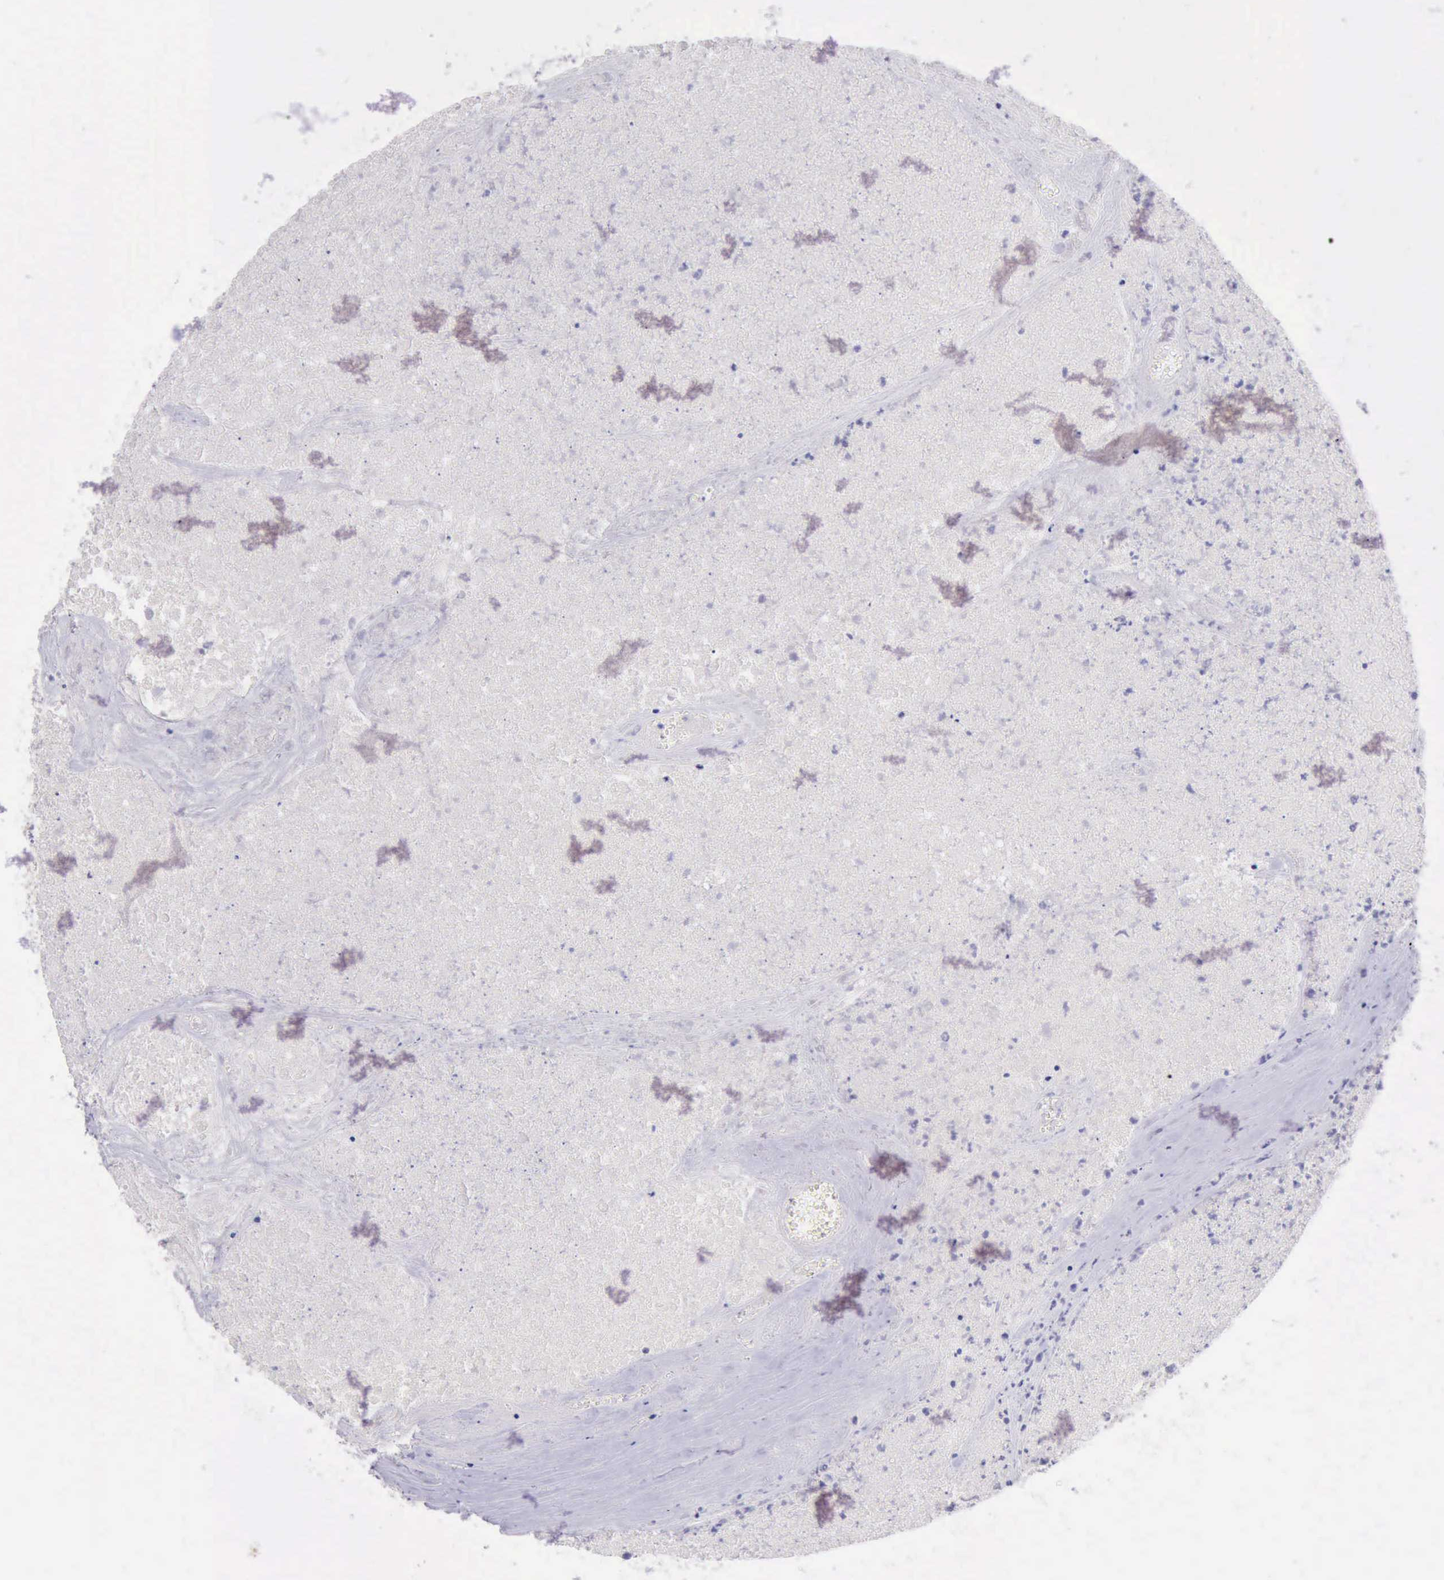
{"staining": {"intensity": "negative", "quantity": "none", "location": "none"}, "tissue": "colorectal cancer", "cell_type": "Tumor cells", "image_type": "cancer", "snomed": [{"axis": "morphology", "description": "Adenocarcinoma, NOS"}, {"axis": "topography", "description": "Colon"}], "caption": "Tumor cells show no significant expression in adenocarcinoma (colorectal). (DAB (3,3'-diaminobenzidine) immunohistochemistry visualized using brightfield microscopy, high magnification).", "gene": "LRFN5", "patient": {"sex": "female", "age": 53}}